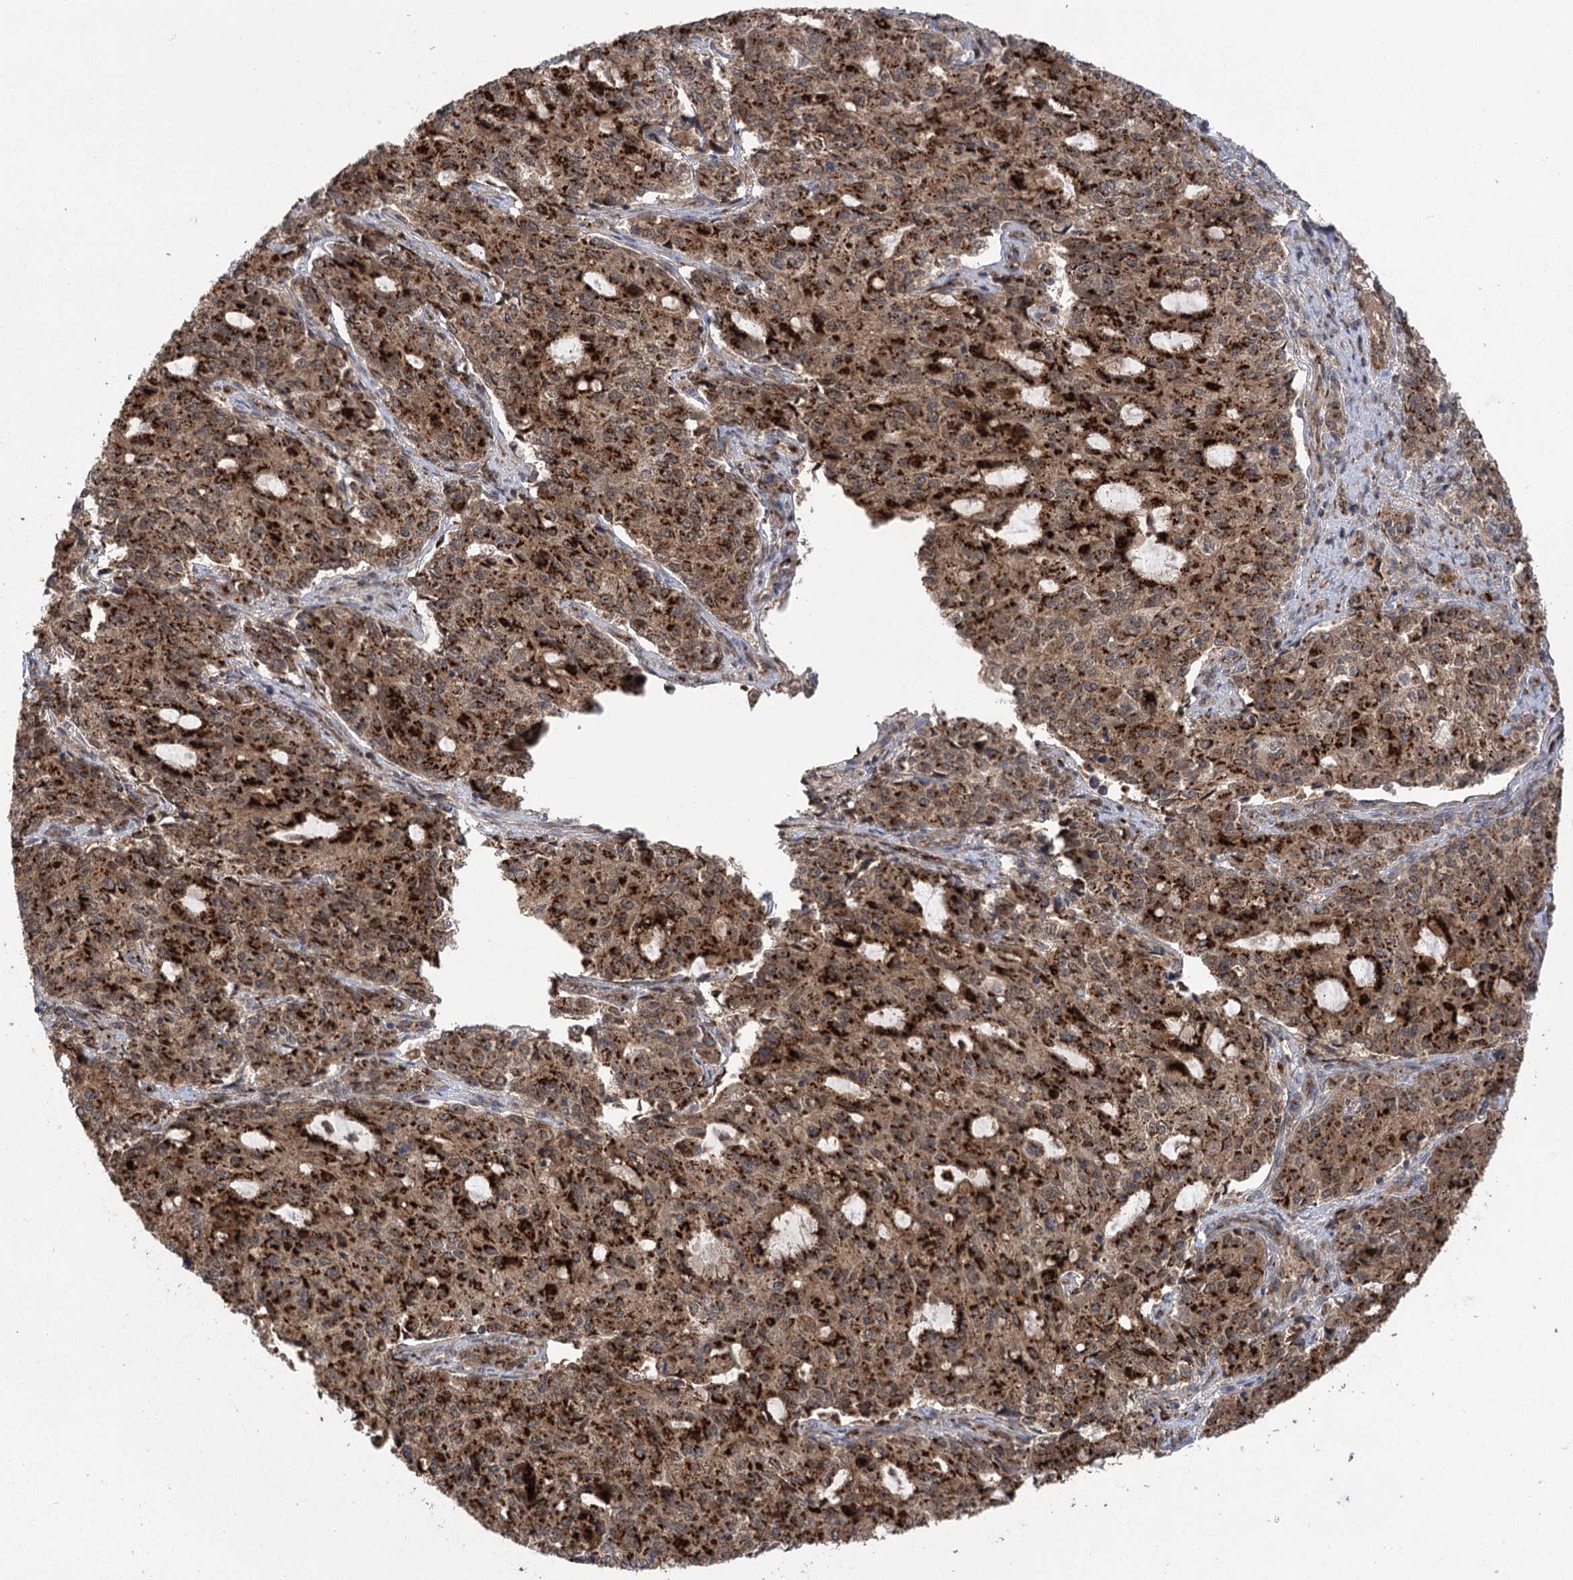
{"staining": {"intensity": "strong", "quantity": ">75%", "location": "cytoplasmic/membranous,nuclear"}, "tissue": "endometrial cancer", "cell_type": "Tumor cells", "image_type": "cancer", "snomed": [{"axis": "morphology", "description": "Adenocarcinoma, NOS"}, {"axis": "topography", "description": "Endometrium"}], "caption": "Immunohistochemistry (IHC) micrograph of endometrial adenocarcinoma stained for a protein (brown), which exhibits high levels of strong cytoplasmic/membranous and nuclear staining in approximately >75% of tumor cells.", "gene": "CARD19", "patient": {"sex": "female", "age": 50}}